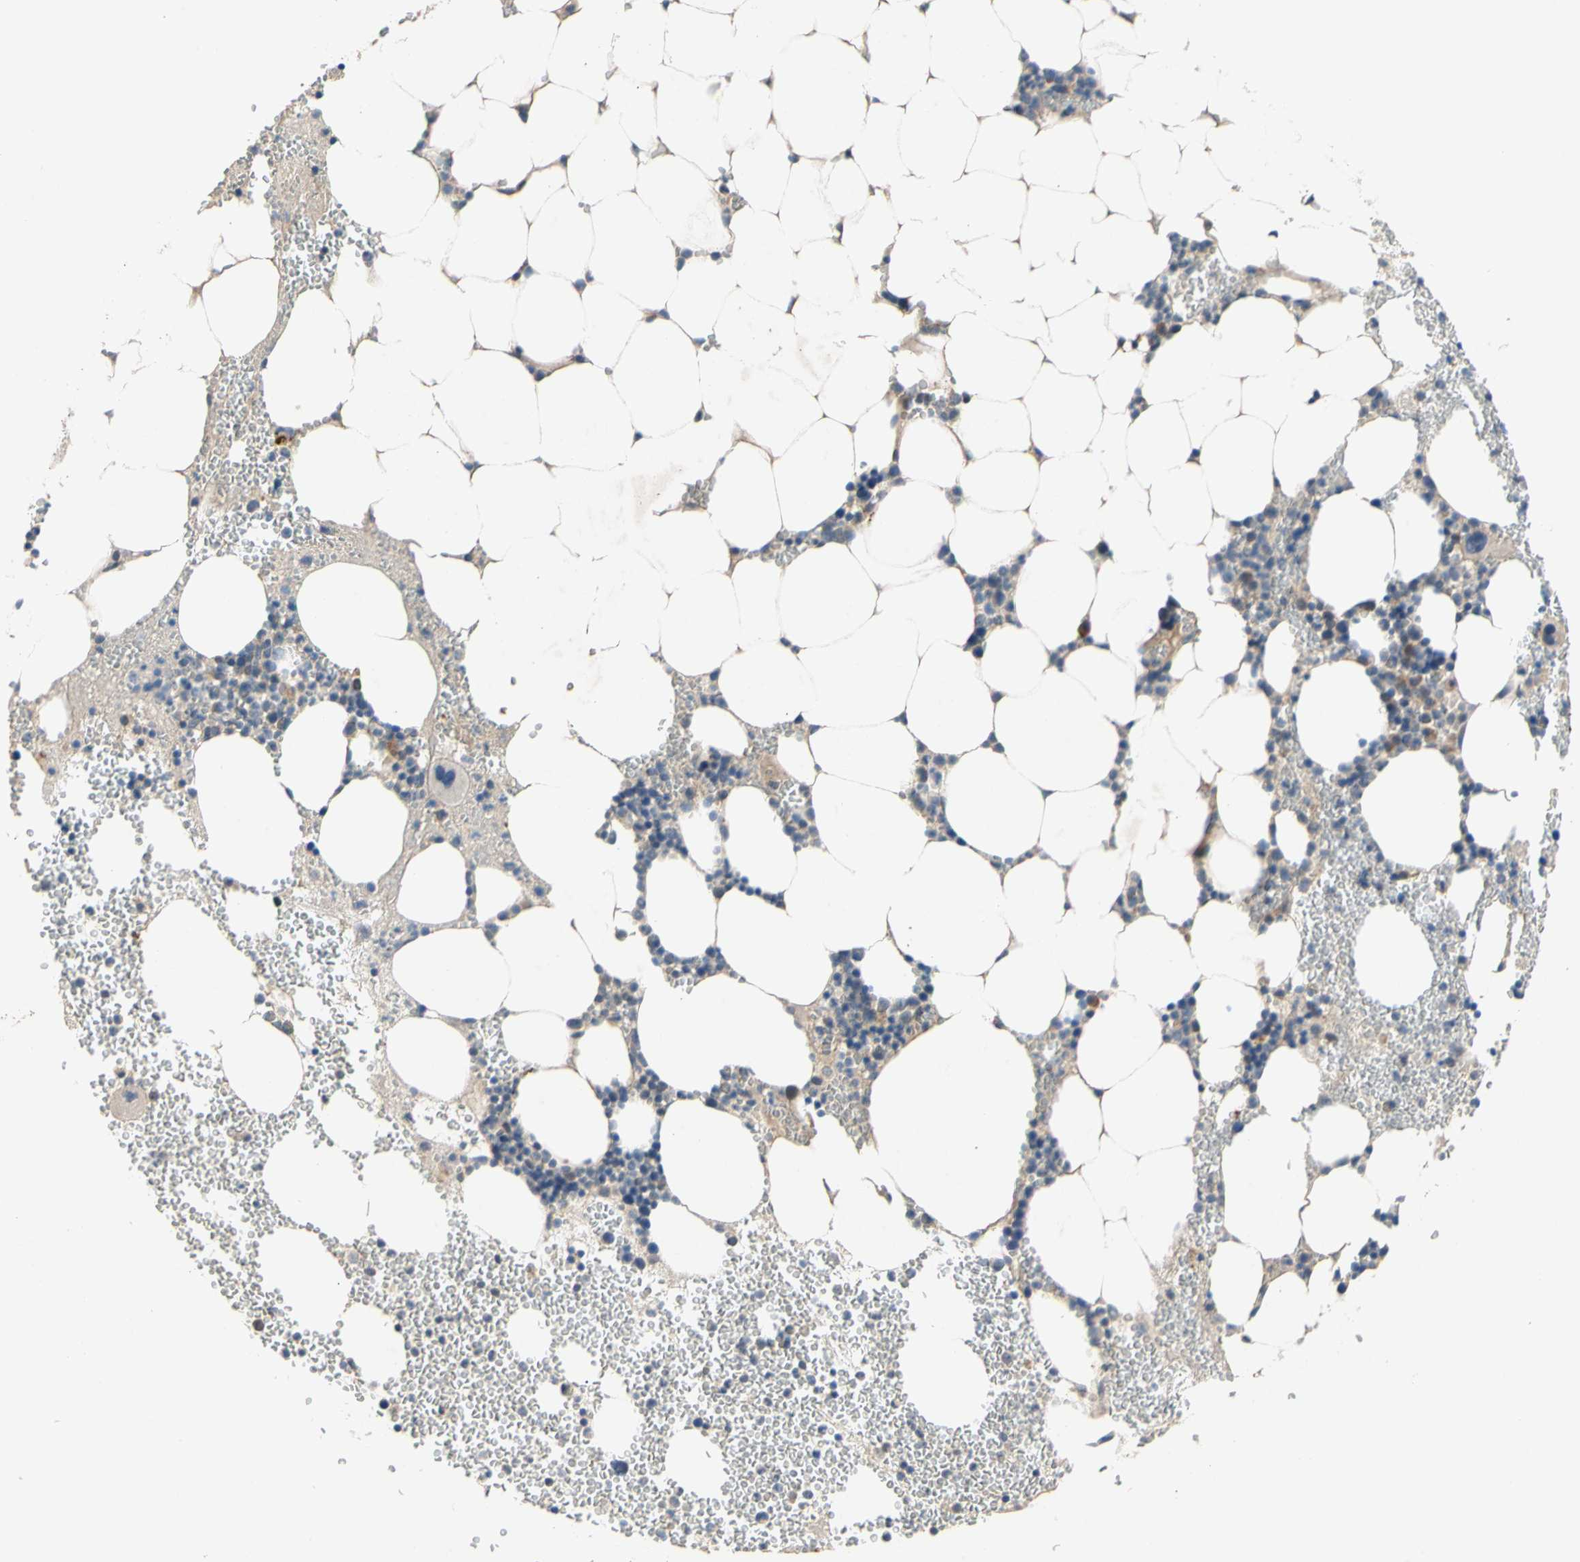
{"staining": {"intensity": "weak", "quantity": "<25%", "location": "cytoplasmic/membranous"}, "tissue": "bone marrow", "cell_type": "Hematopoietic cells", "image_type": "normal", "snomed": [{"axis": "morphology", "description": "Normal tissue, NOS"}, {"axis": "morphology", "description": "Inflammation, NOS"}, {"axis": "topography", "description": "Bone marrow"}], "caption": "This micrograph is of benign bone marrow stained with IHC to label a protein in brown with the nuclei are counter-stained blue. There is no expression in hematopoietic cells. The staining was performed using DAB (3,3'-diaminobenzidine) to visualize the protein expression in brown, while the nuclei were stained in blue with hematoxylin (Magnification: 20x).", "gene": "MBTPS2", "patient": {"sex": "female", "age": 76}}